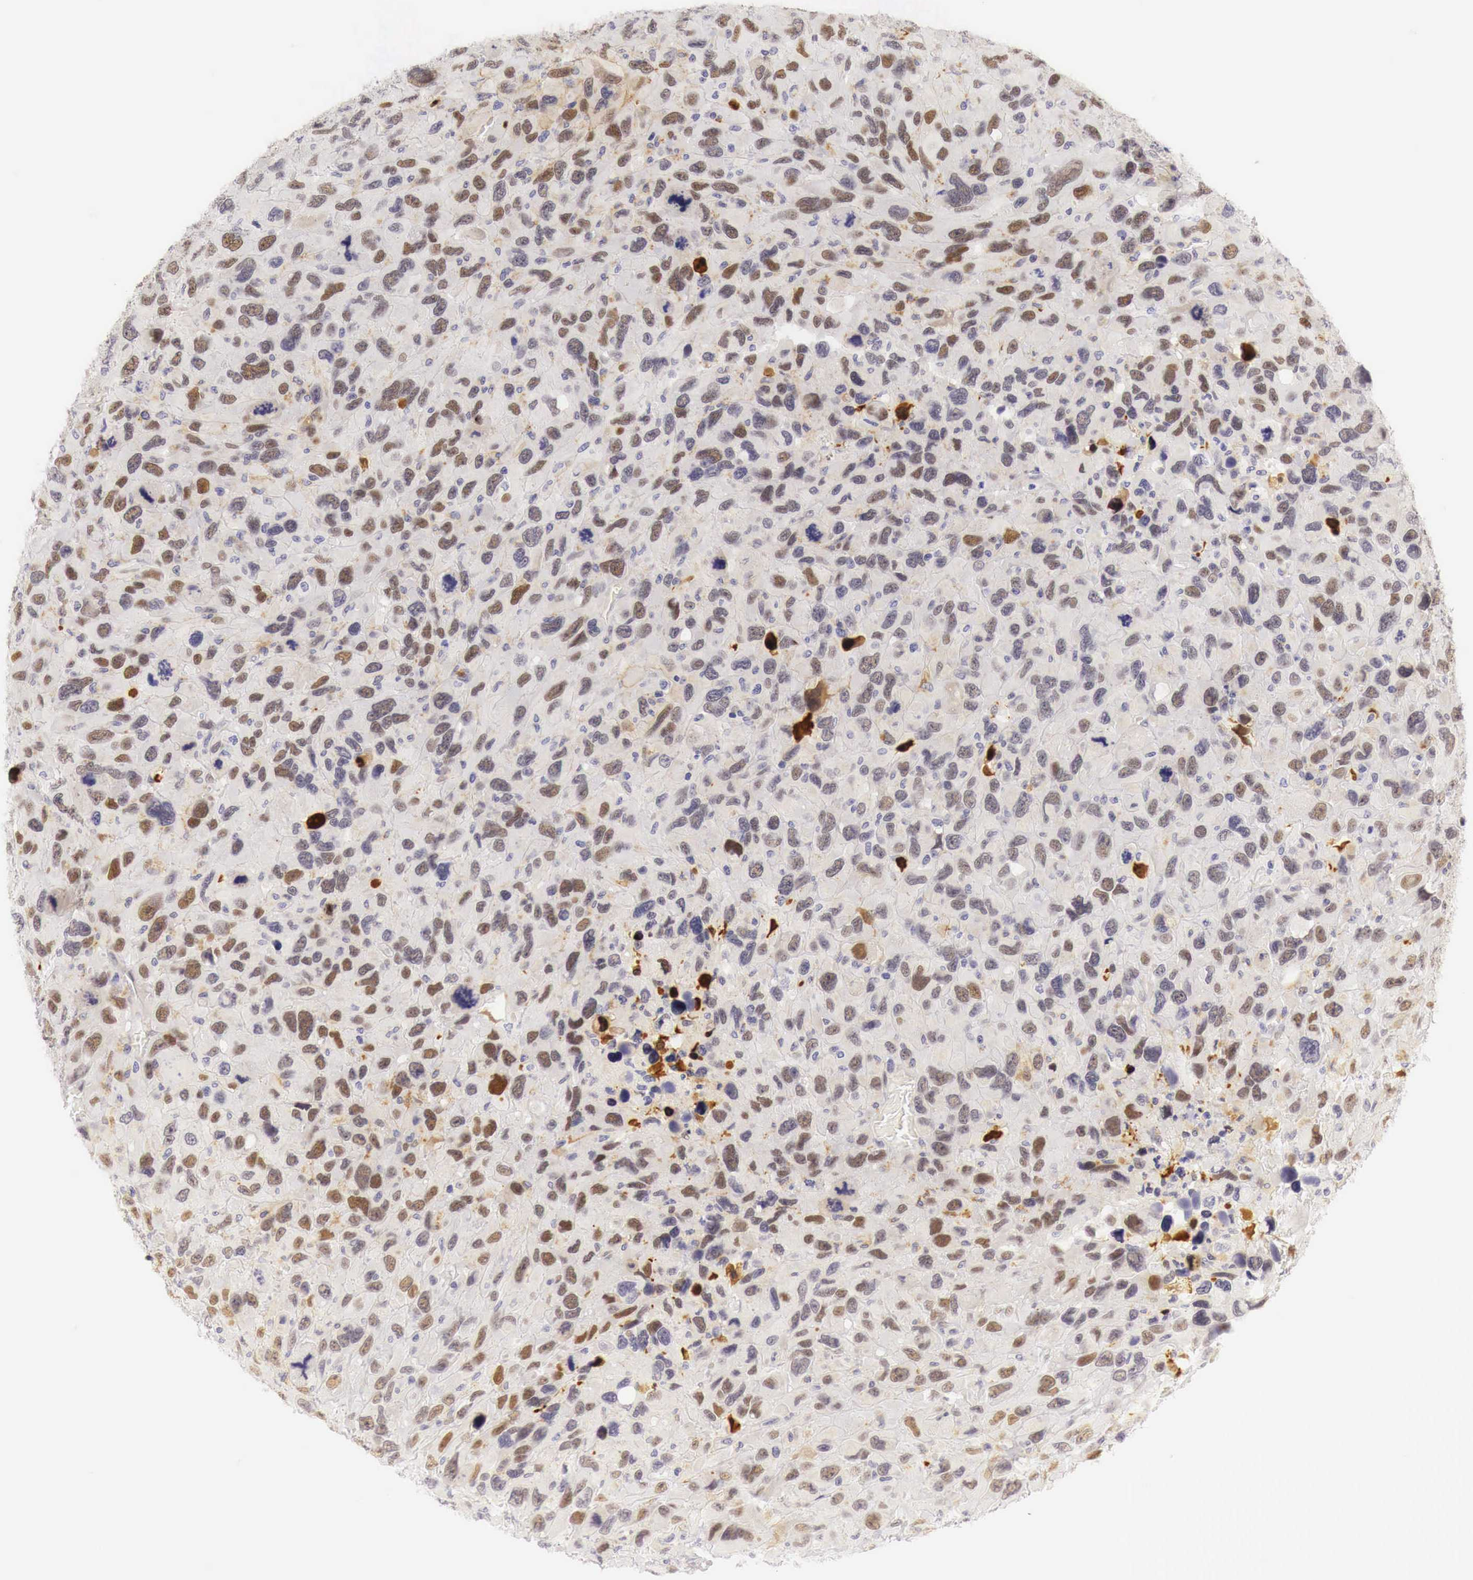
{"staining": {"intensity": "moderate", "quantity": "25%-75%", "location": "nuclear"}, "tissue": "renal cancer", "cell_type": "Tumor cells", "image_type": "cancer", "snomed": [{"axis": "morphology", "description": "Adenocarcinoma, NOS"}, {"axis": "topography", "description": "Kidney"}], "caption": "Immunohistochemistry photomicrograph of neoplastic tissue: renal cancer stained using immunohistochemistry demonstrates medium levels of moderate protein expression localized specifically in the nuclear of tumor cells, appearing as a nuclear brown color.", "gene": "CASP3", "patient": {"sex": "male", "age": 79}}